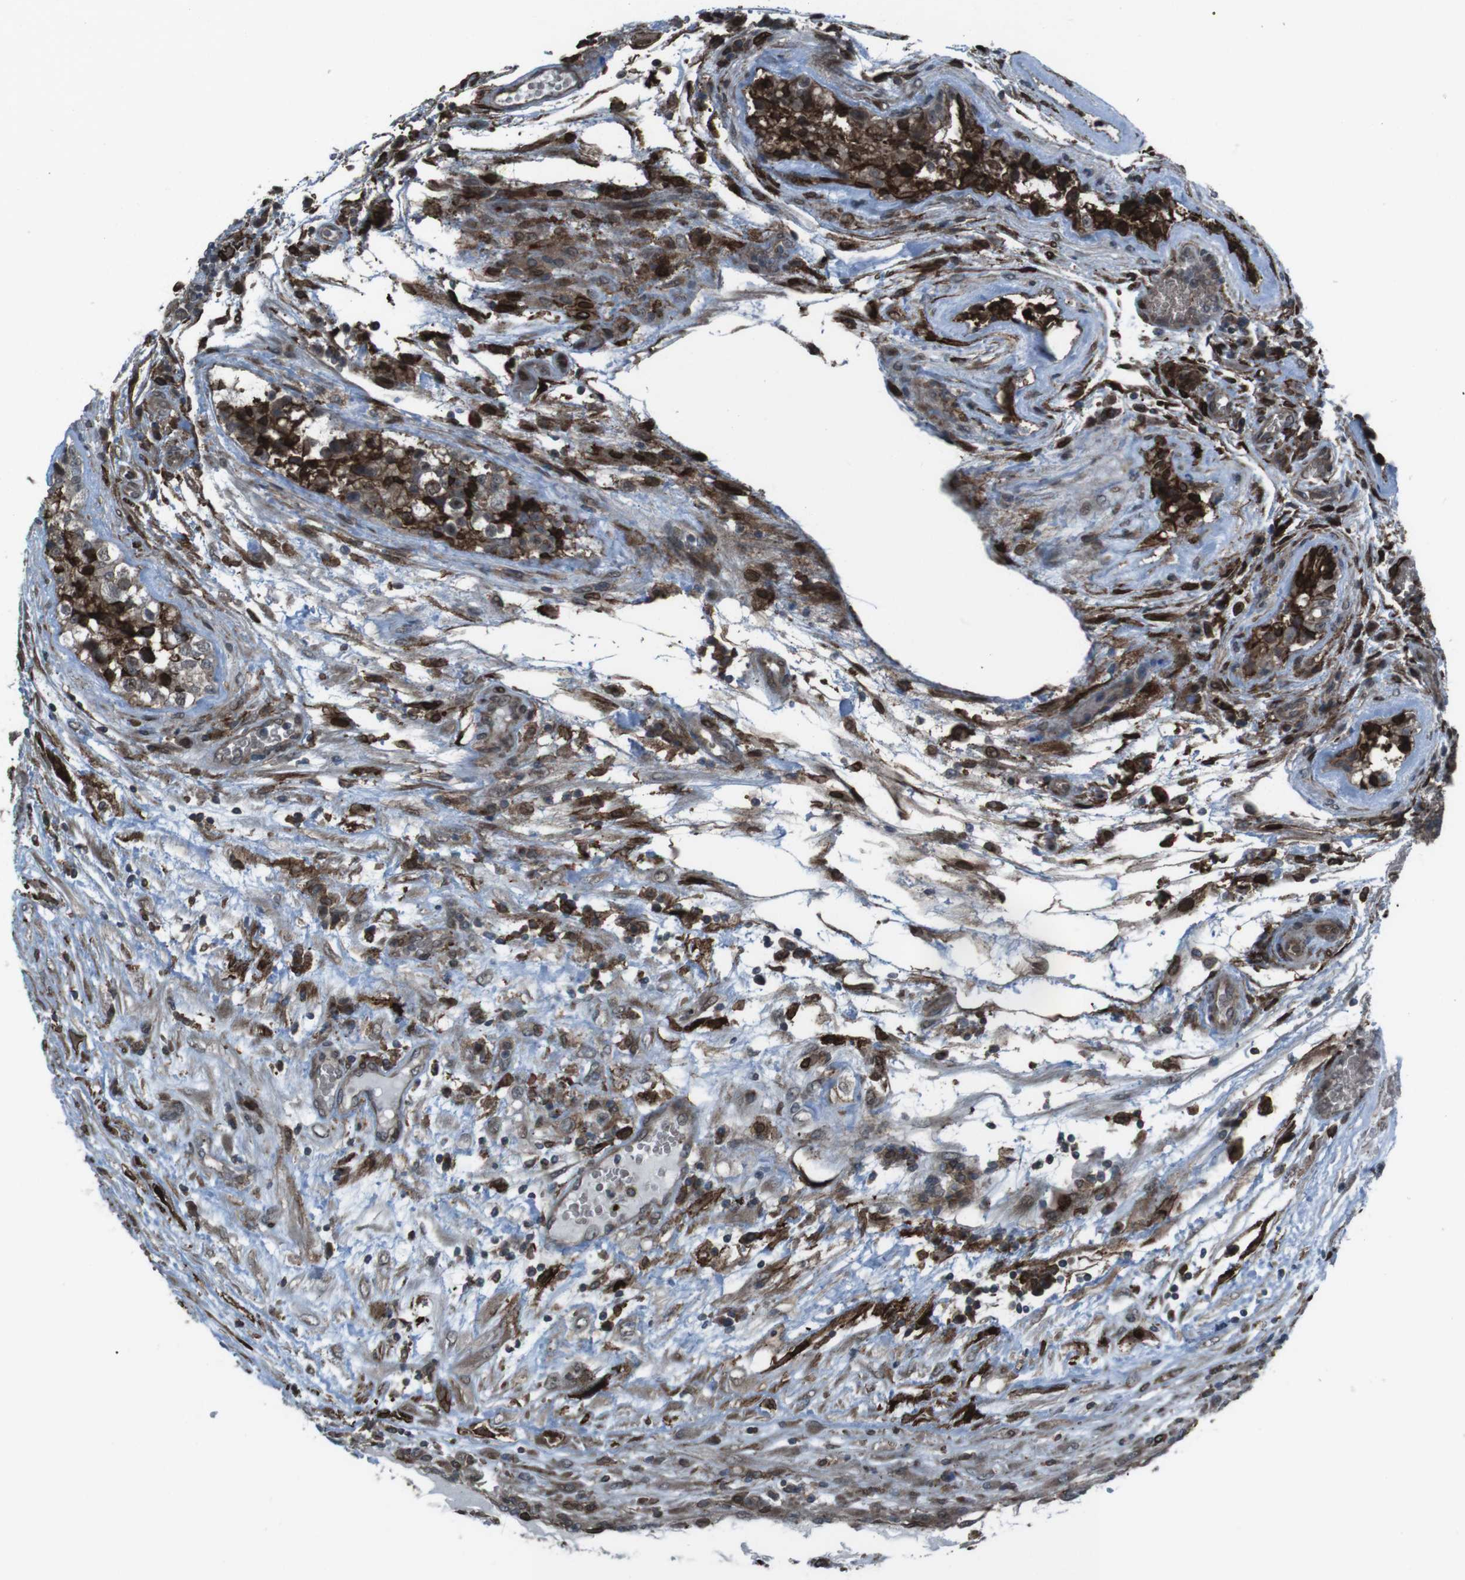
{"staining": {"intensity": "moderate", "quantity": ">75%", "location": "cytoplasmic/membranous"}, "tissue": "testis cancer", "cell_type": "Tumor cells", "image_type": "cancer", "snomed": [{"axis": "morphology", "description": "Carcinoma, Embryonal, NOS"}, {"axis": "topography", "description": "Testis"}], "caption": "The histopathology image displays immunohistochemical staining of testis embryonal carcinoma. There is moderate cytoplasmic/membranous positivity is present in about >75% of tumor cells.", "gene": "GDF10", "patient": {"sex": "male", "age": 36}}